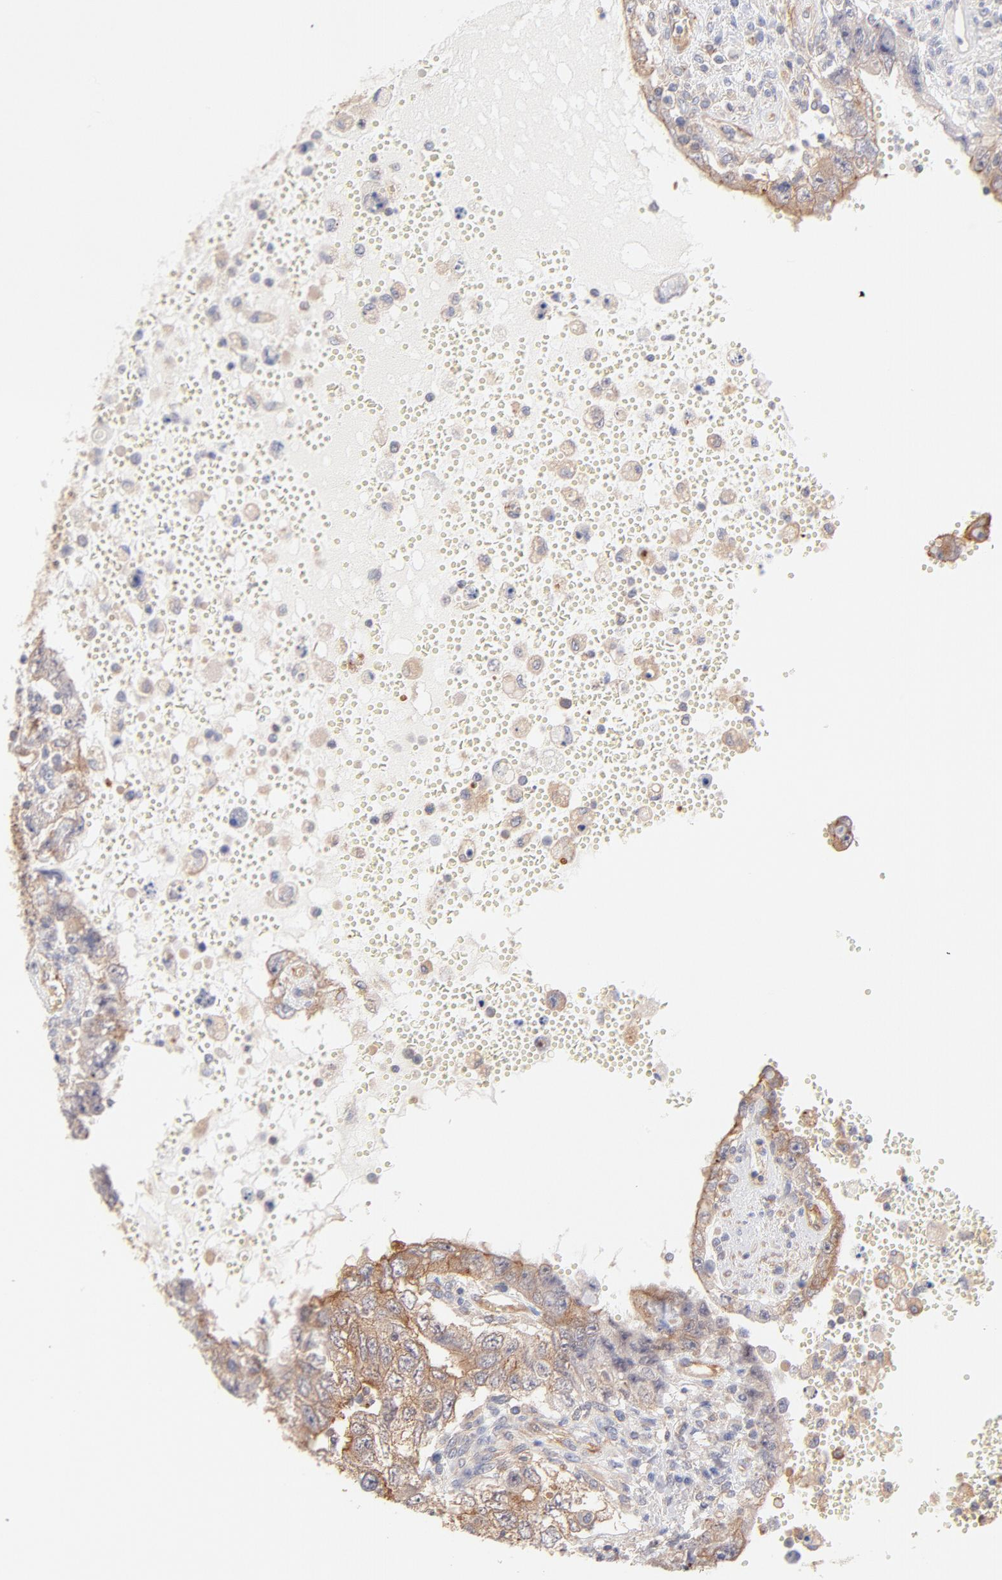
{"staining": {"intensity": "moderate", "quantity": ">75%", "location": "cytoplasmic/membranous"}, "tissue": "testis cancer", "cell_type": "Tumor cells", "image_type": "cancer", "snomed": [{"axis": "morphology", "description": "Carcinoma, Embryonal, NOS"}, {"axis": "topography", "description": "Testis"}], "caption": "A histopathology image of human embryonal carcinoma (testis) stained for a protein shows moderate cytoplasmic/membranous brown staining in tumor cells.", "gene": "LDLRAP1", "patient": {"sex": "male", "age": 26}}